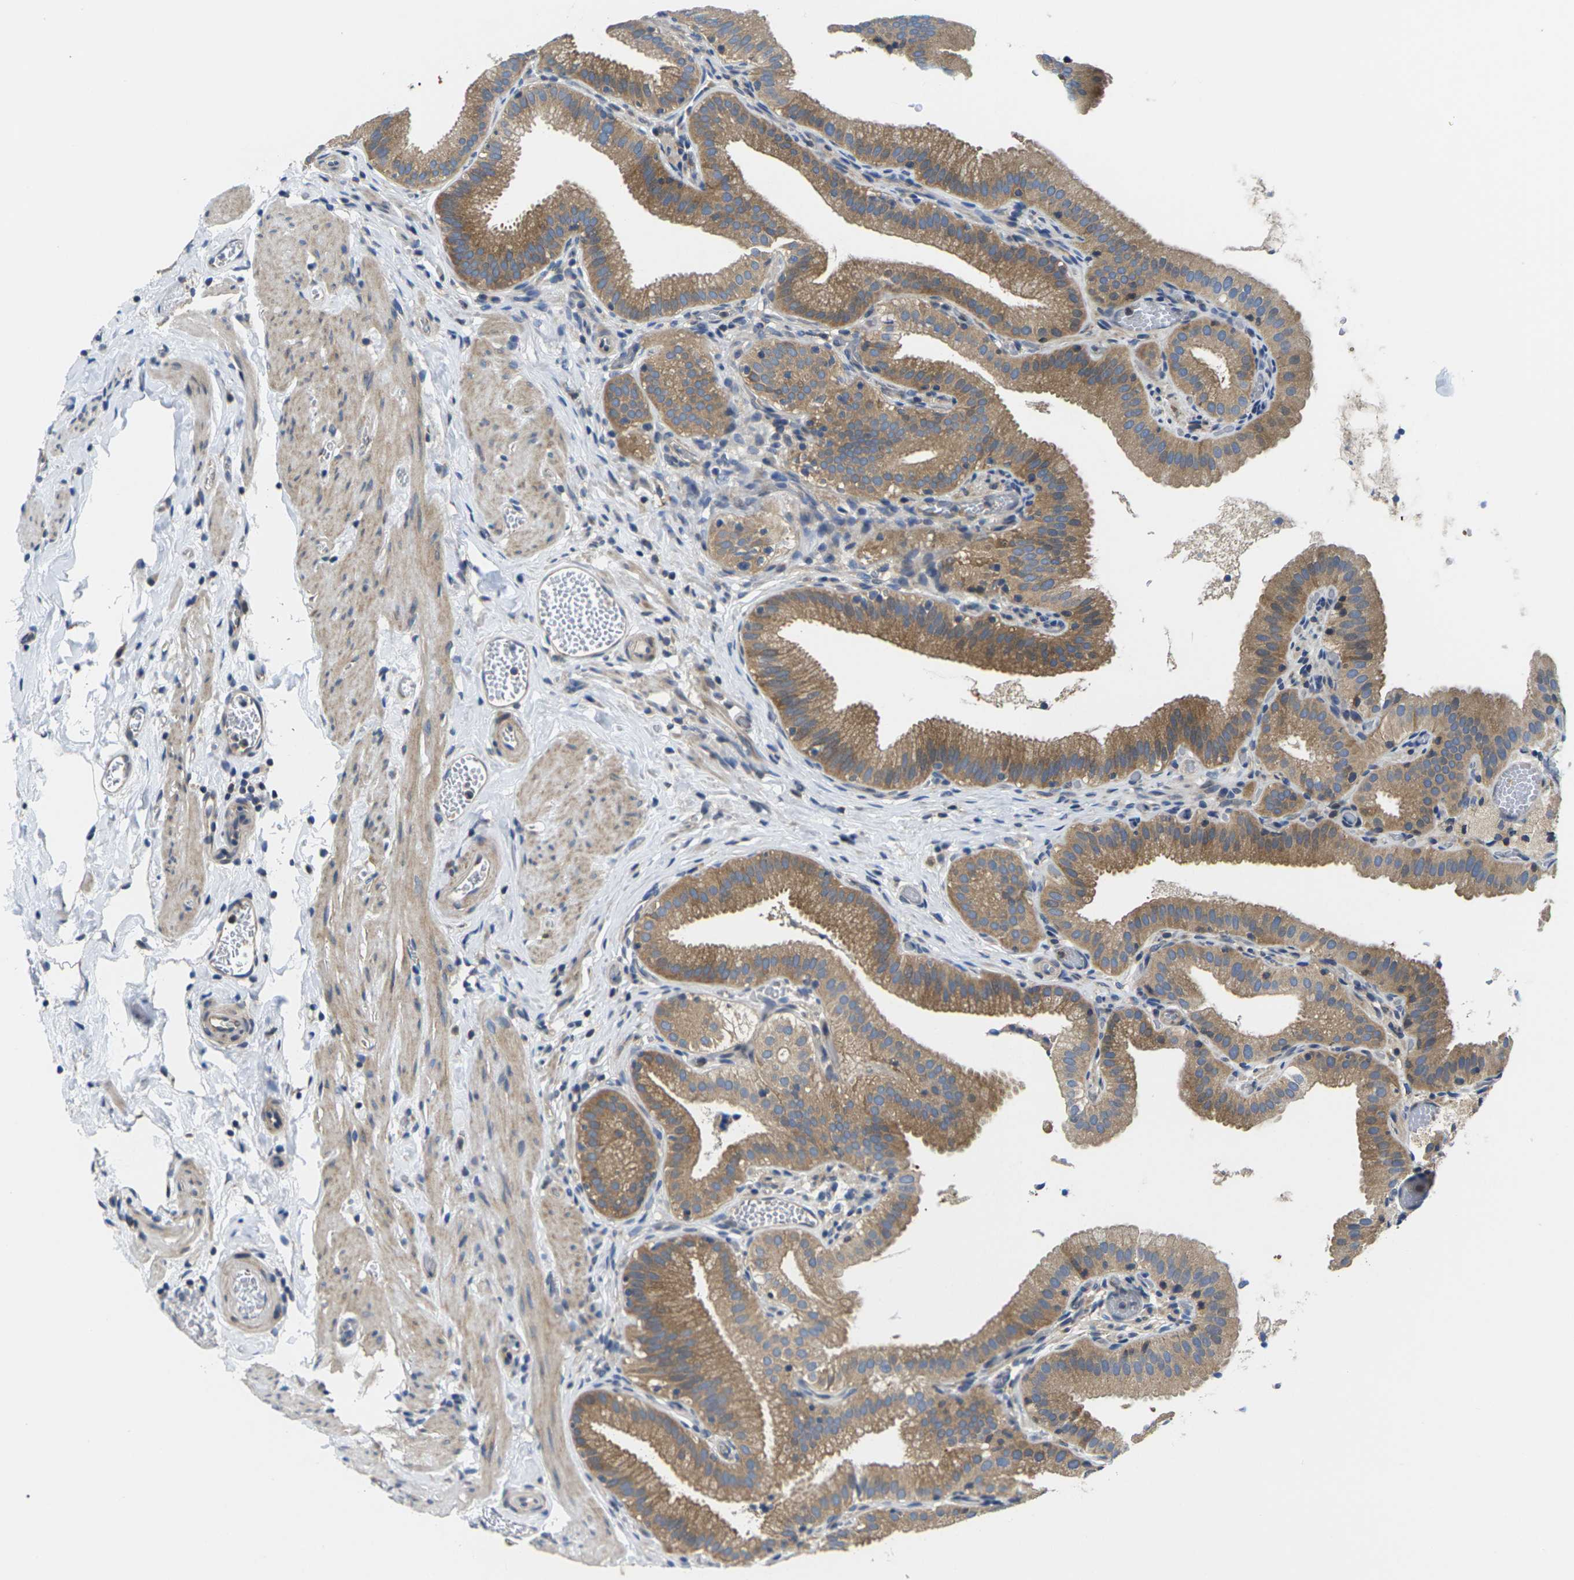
{"staining": {"intensity": "moderate", "quantity": ">75%", "location": "cytoplasmic/membranous"}, "tissue": "gallbladder", "cell_type": "Glandular cells", "image_type": "normal", "snomed": [{"axis": "morphology", "description": "Normal tissue, NOS"}, {"axis": "topography", "description": "Gallbladder"}], "caption": "Glandular cells demonstrate moderate cytoplasmic/membranous staining in about >75% of cells in unremarkable gallbladder. The staining was performed using DAB (3,3'-diaminobenzidine), with brown indicating positive protein expression. Nuclei are stained blue with hematoxylin.", "gene": "TMCC2", "patient": {"sex": "male", "age": 54}}